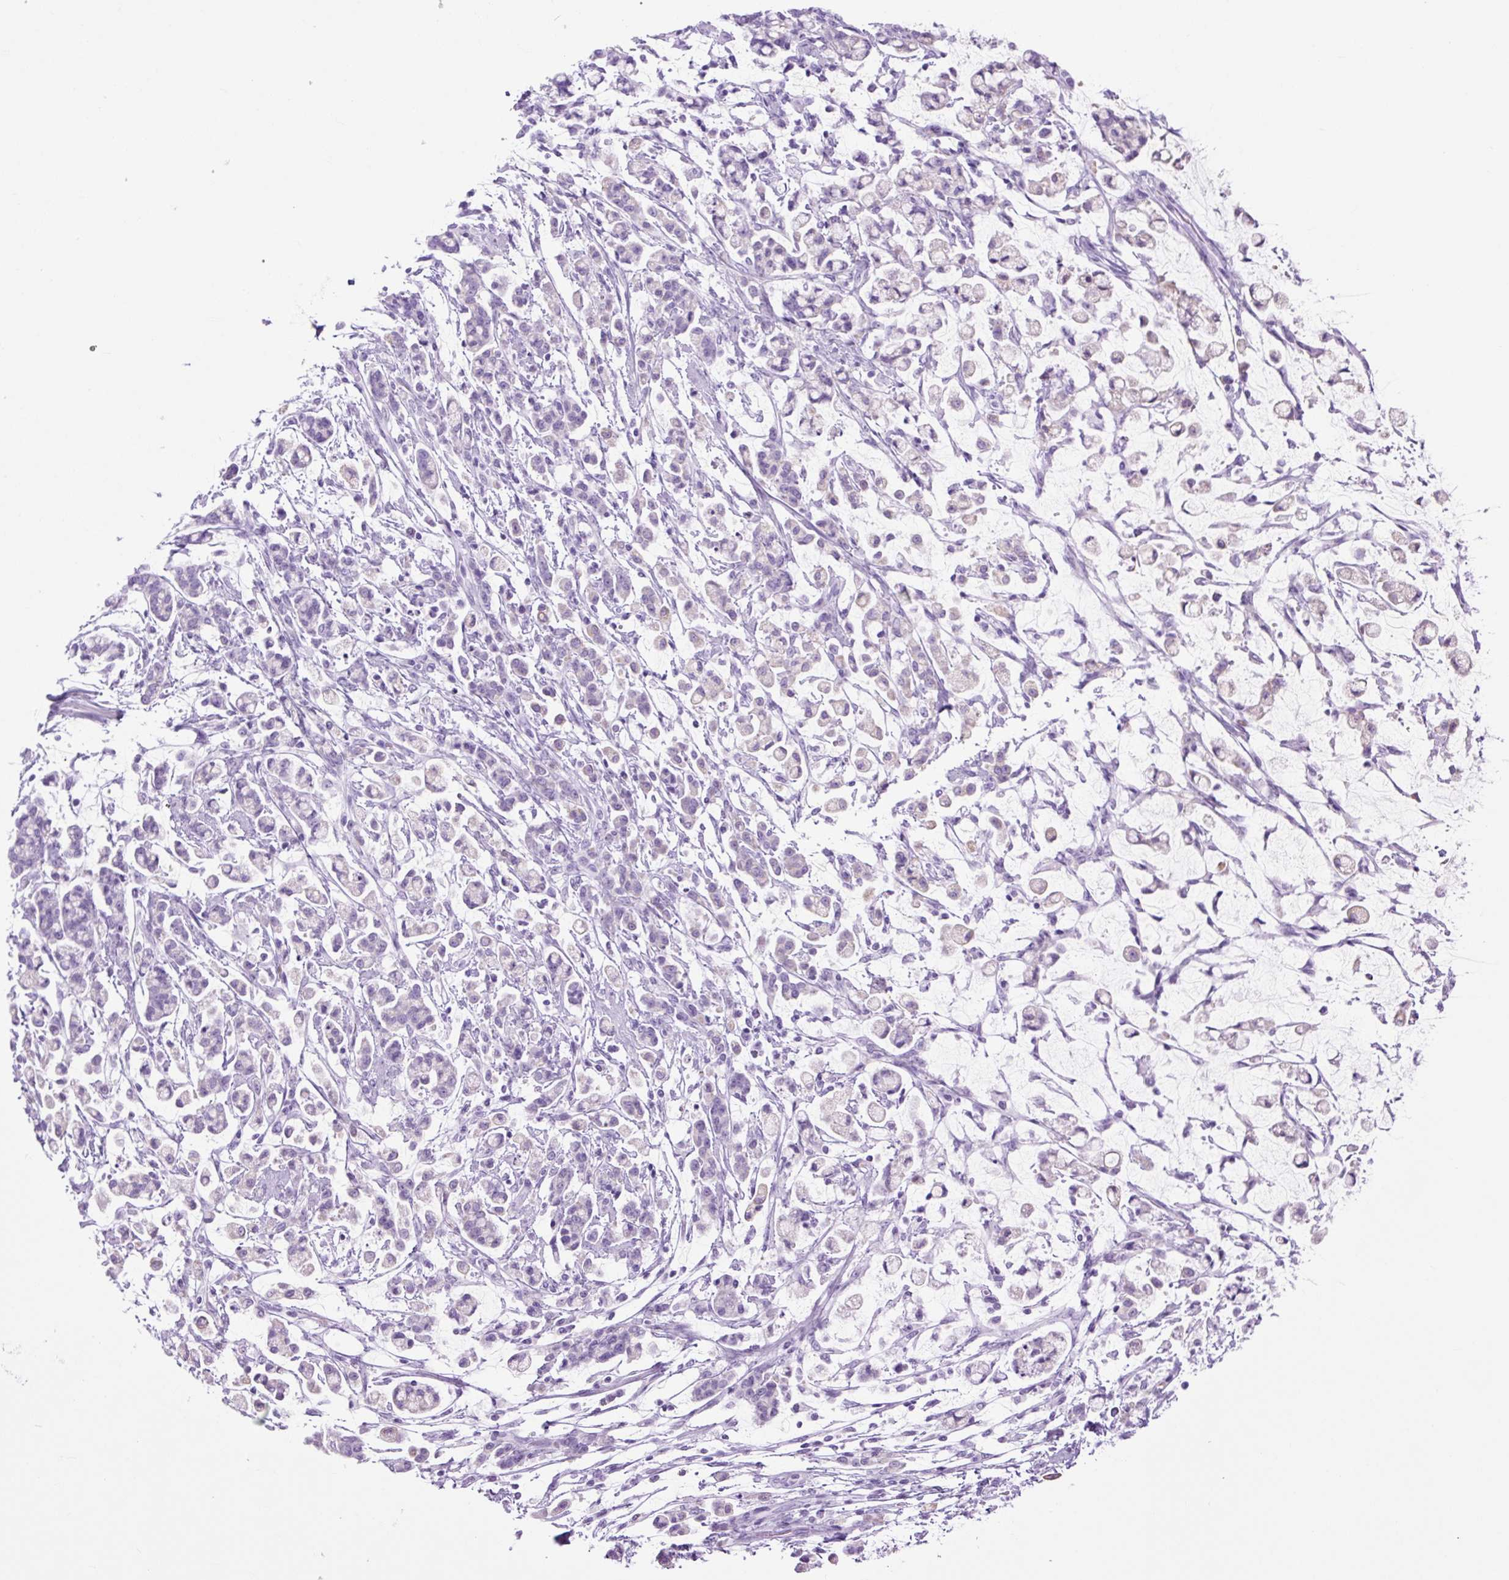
{"staining": {"intensity": "negative", "quantity": "none", "location": "none"}, "tissue": "stomach cancer", "cell_type": "Tumor cells", "image_type": "cancer", "snomed": [{"axis": "morphology", "description": "Adenocarcinoma, NOS"}, {"axis": "topography", "description": "Stomach"}], "caption": "Tumor cells are negative for protein expression in human stomach adenocarcinoma. The staining was performed using DAB (3,3'-diaminobenzidine) to visualize the protein expression in brown, while the nuclei were stained in blue with hematoxylin (Magnification: 20x).", "gene": "TFF2", "patient": {"sex": "female", "age": 60}}